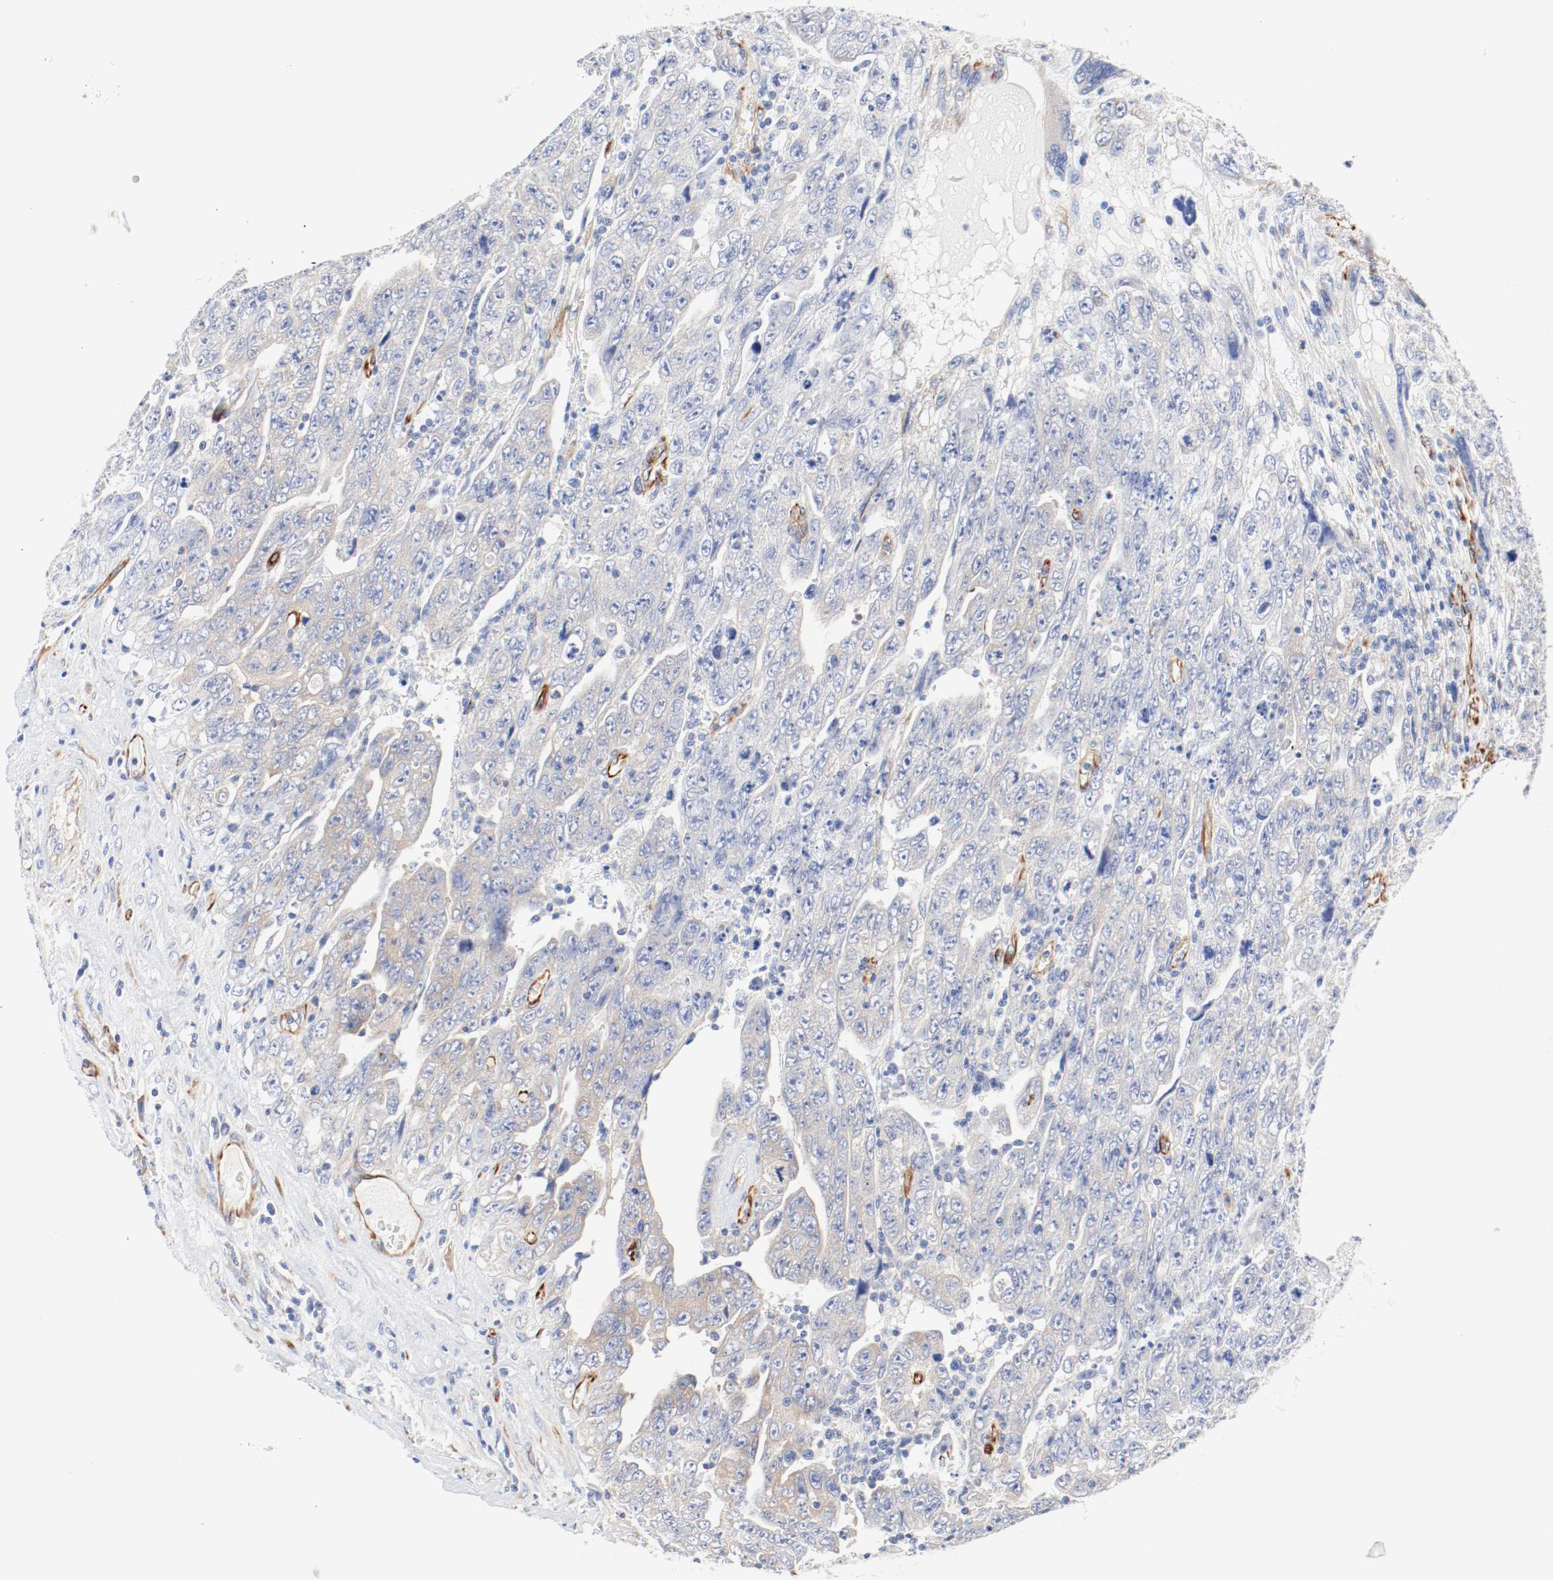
{"staining": {"intensity": "moderate", "quantity": "<25%", "location": "cytoplasmic/membranous"}, "tissue": "testis cancer", "cell_type": "Tumor cells", "image_type": "cancer", "snomed": [{"axis": "morphology", "description": "Carcinoma, Embryonal, NOS"}, {"axis": "topography", "description": "Testis"}], "caption": "Immunohistochemistry (IHC) micrograph of human testis cancer (embryonal carcinoma) stained for a protein (brown), which exhibits low levels of moderate cytoplasmic/membranous staining in about <25% of tumor cells.", "gene": "GIT1", "patient": {"sex": "male", "age": 28}}